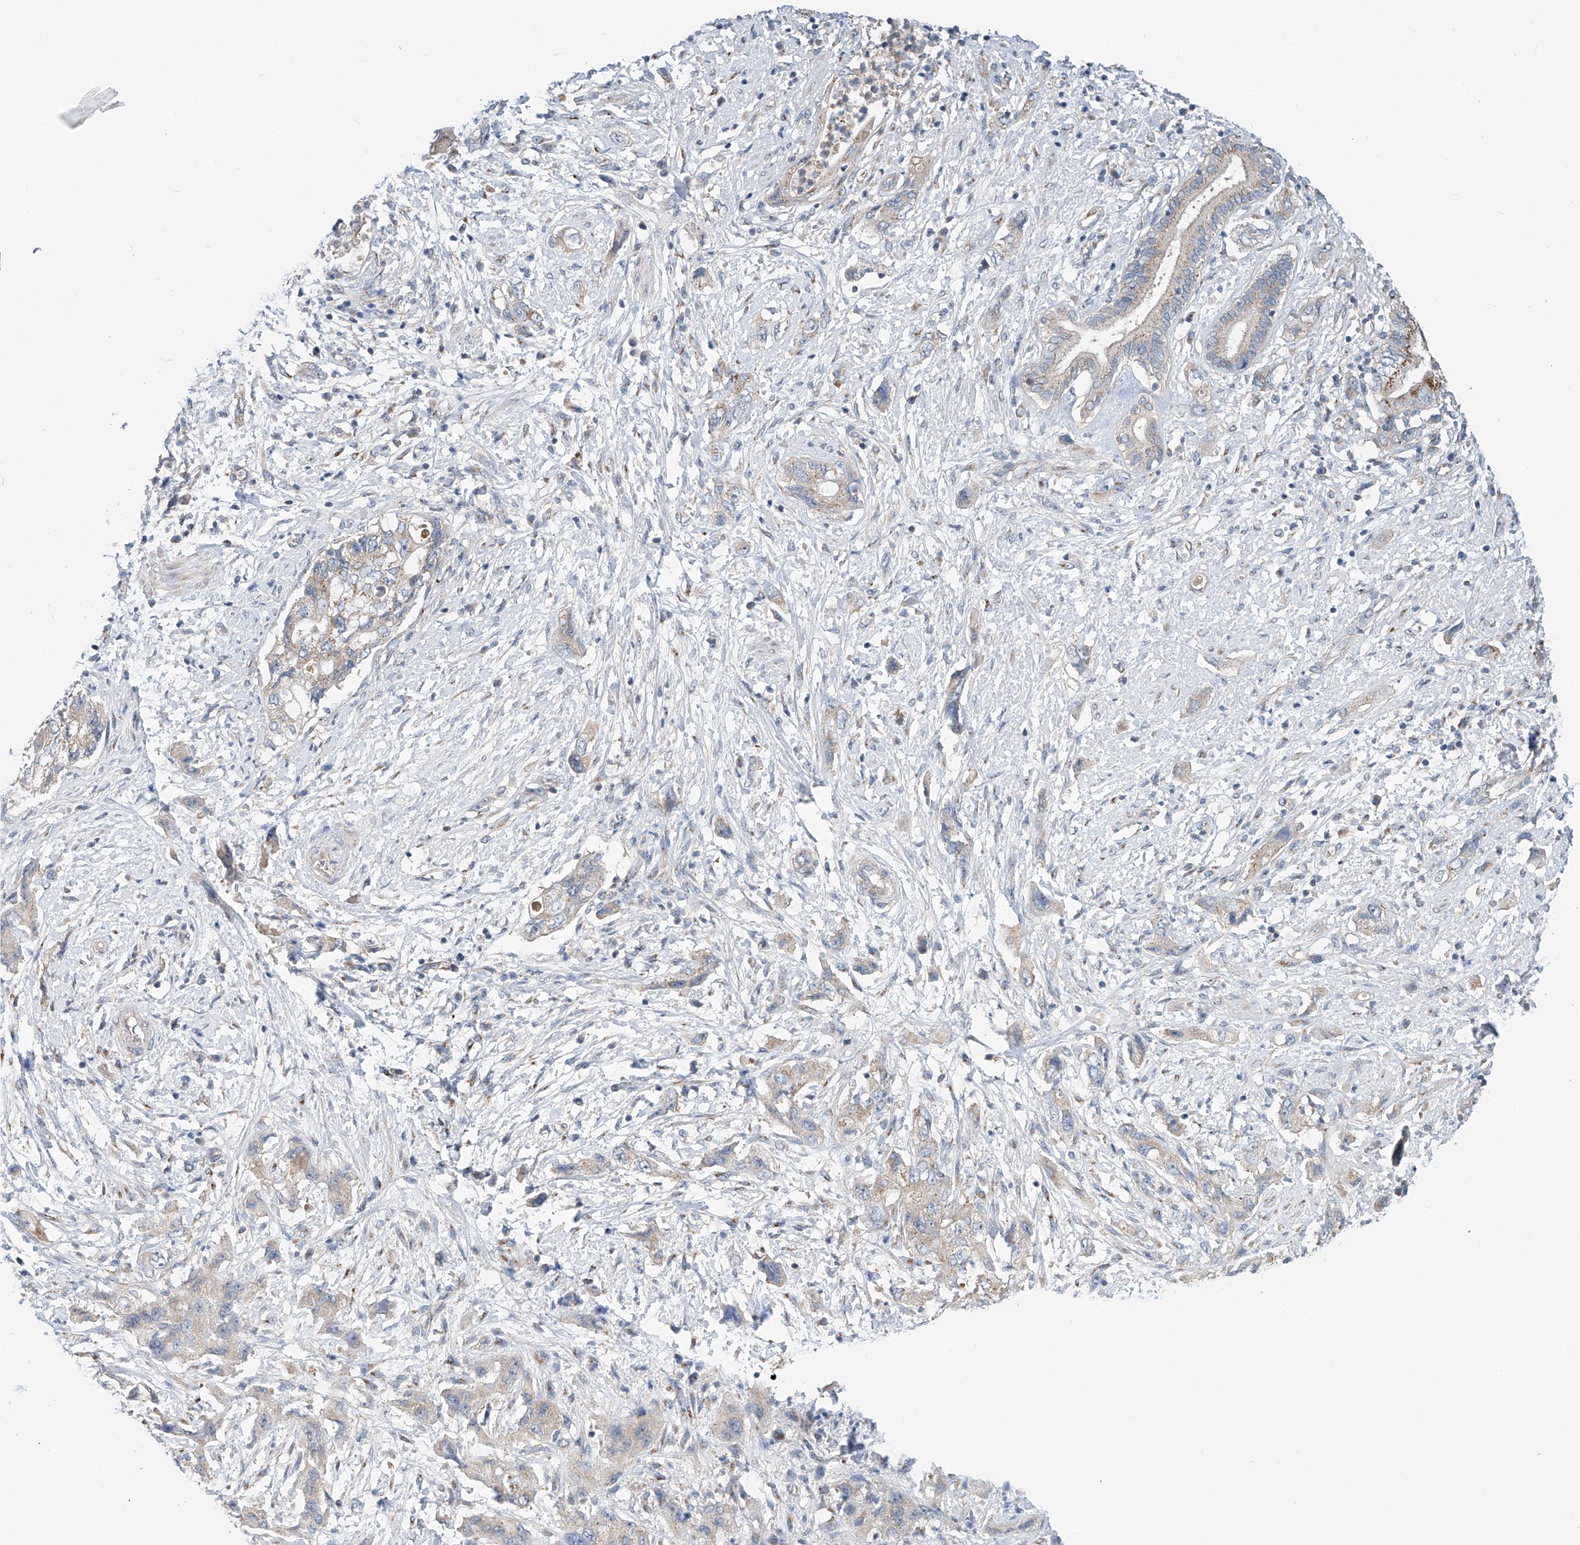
{"staining": {"intensity": "weak", "quantity": "25%-75%", "location": "cytoplasmic/membranous"}, "tissue": "pancreatic cancer", "cell_type": "Tumor cells", "image_type": "cancer", "snomed": [{"axis": "morphology", "description": "Adenocarcinoma, NOS"}, {"axis": "topography", "description": "Pancreas"}], "caption": "Tumor cells reveal low levels of weak cytoplasmic/membranous expression in approximately 25%-75% of cells in pancreatic cancer.", "gene": "SLC22A7", "patient": {"sex": "female", "age": 73}}